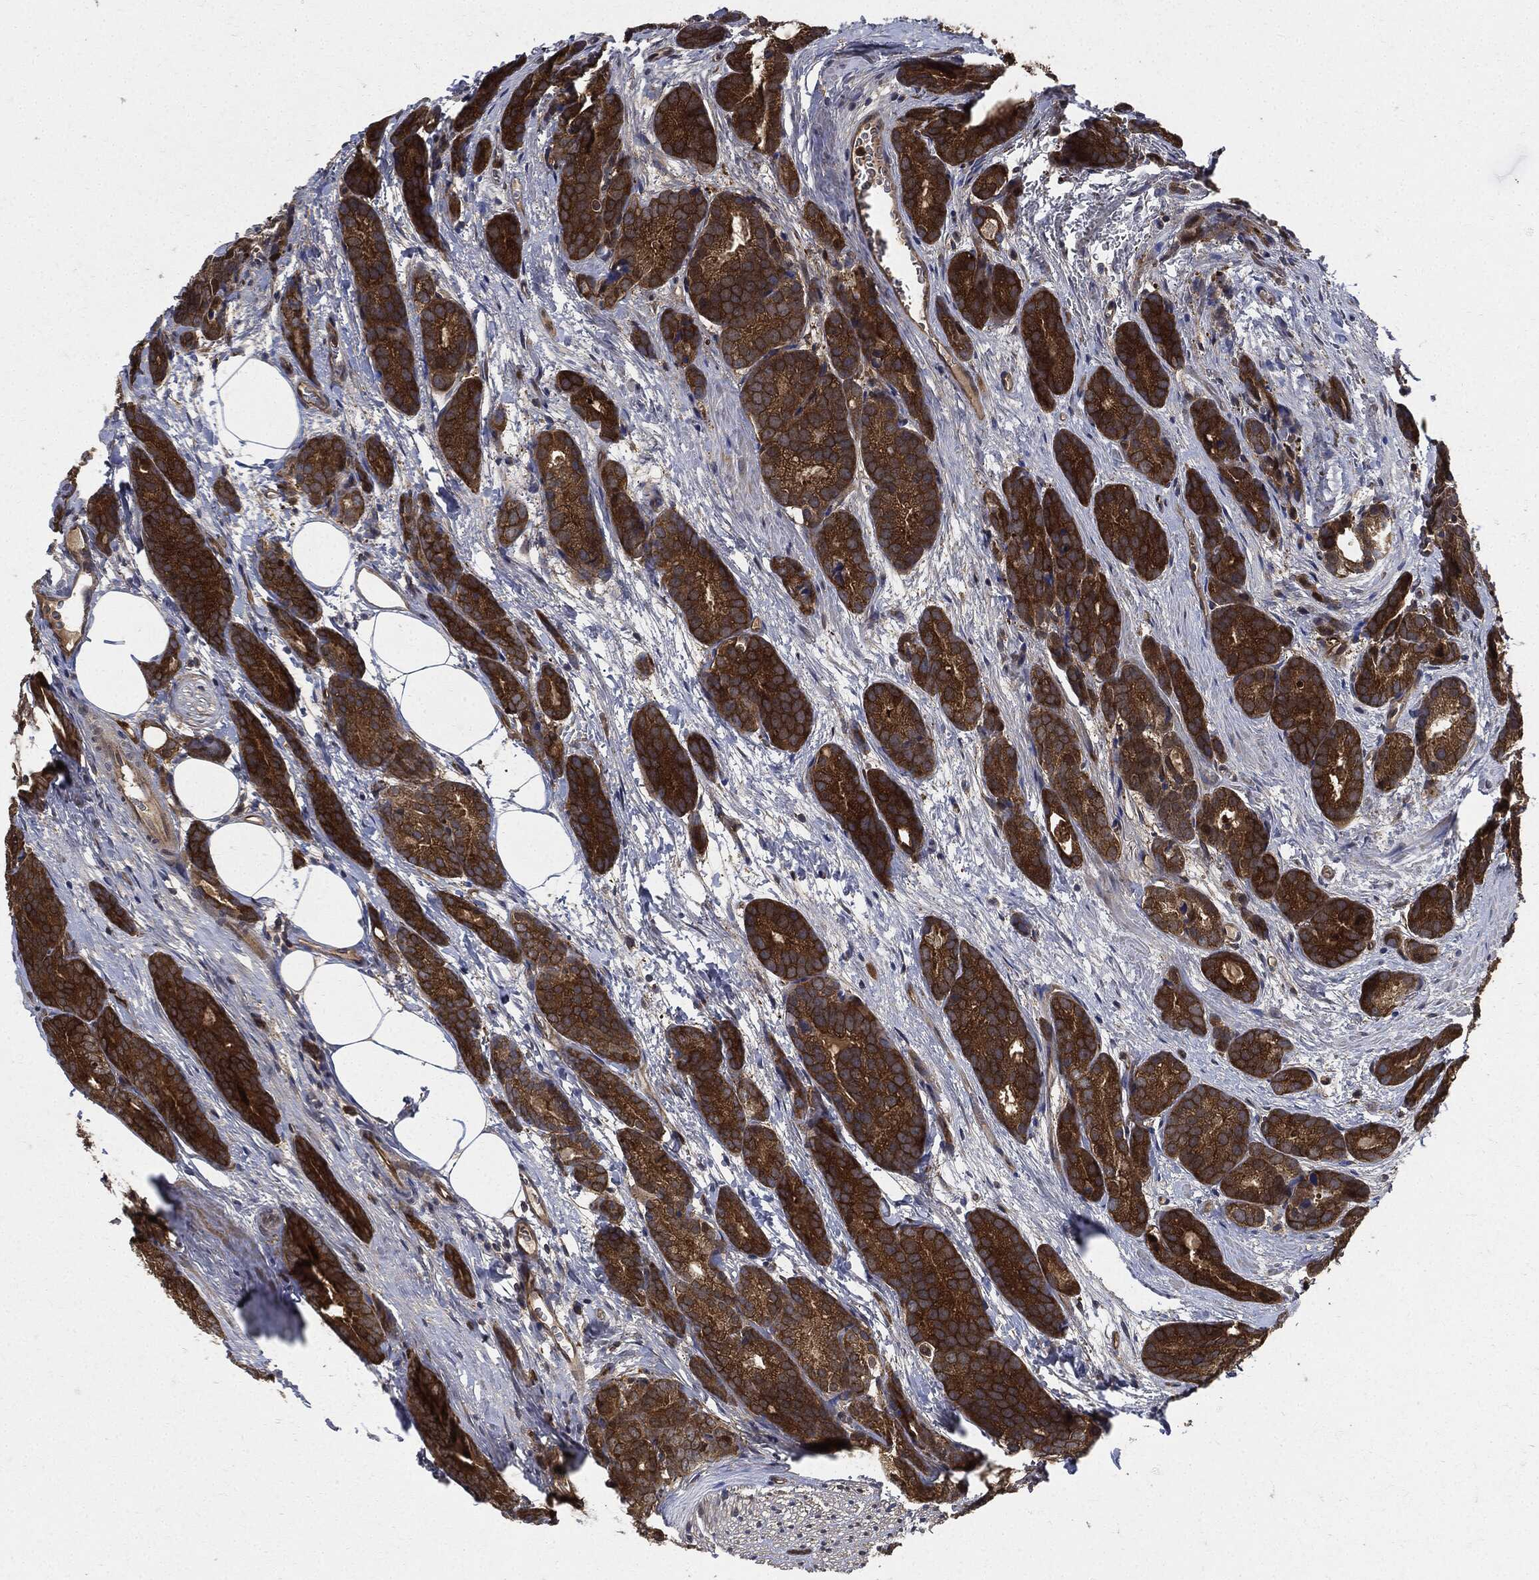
{"staining": {"intensity": "strong", "quantity": ">75%", "location": "cytoplasmic/membranous"}, "tissue": "prostate cancer", "cell_type": "Tumor cells", "image_type": "cancer", "snomed": [{"axis": "morphology", "description": "Adenocarcinoma, NOS"}, {"axis": "topography", "description": "Prostate"}], "caption": "Strong cytoplasmic/membranous protein expression is present in about >75% of tumor cells in prostate cancer (adenocarcinoma).", "gene": "XPNPEP1", "patient": {"sex": "male", "age": 71}}